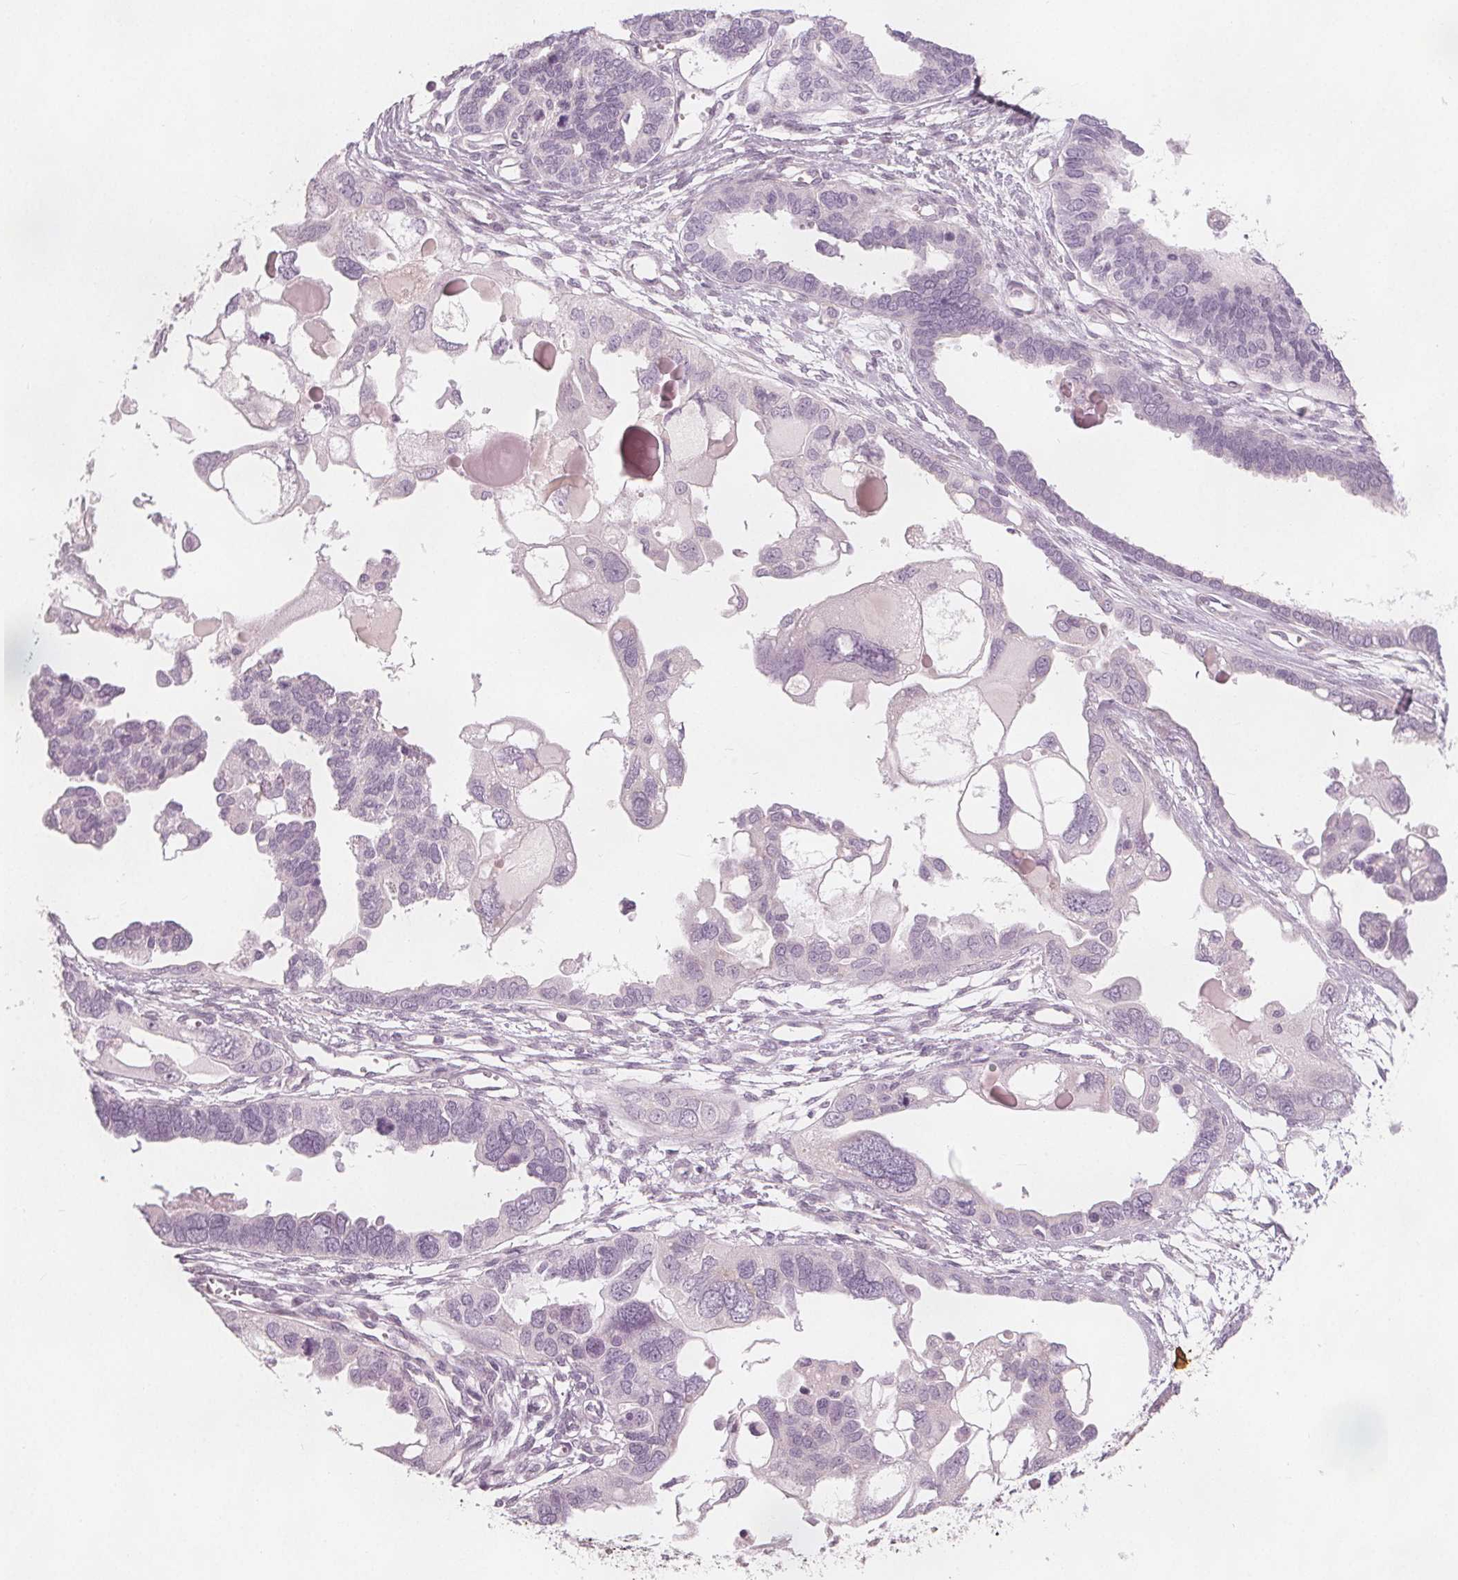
{"staining": {"intensity": "negative", "quantity": "none", "location": "none"}, "tissue": "ovarian cancer", "cell_type": "Tumor cells", "image_type": "cancer", "snomed": [{"axis": "morphology", "description": "Cystadenocarcinoma, serous, NOS"}, {"axis": "topography", "description": "Ovary"}], "caption": "Immunohistochemistry (IHC) of human serous cystadenocarcinoma (ovarian) exhibits no expression in tumor cells.", "gene": "BRSK1", "patient": {"sex": "female", "age": 51}}